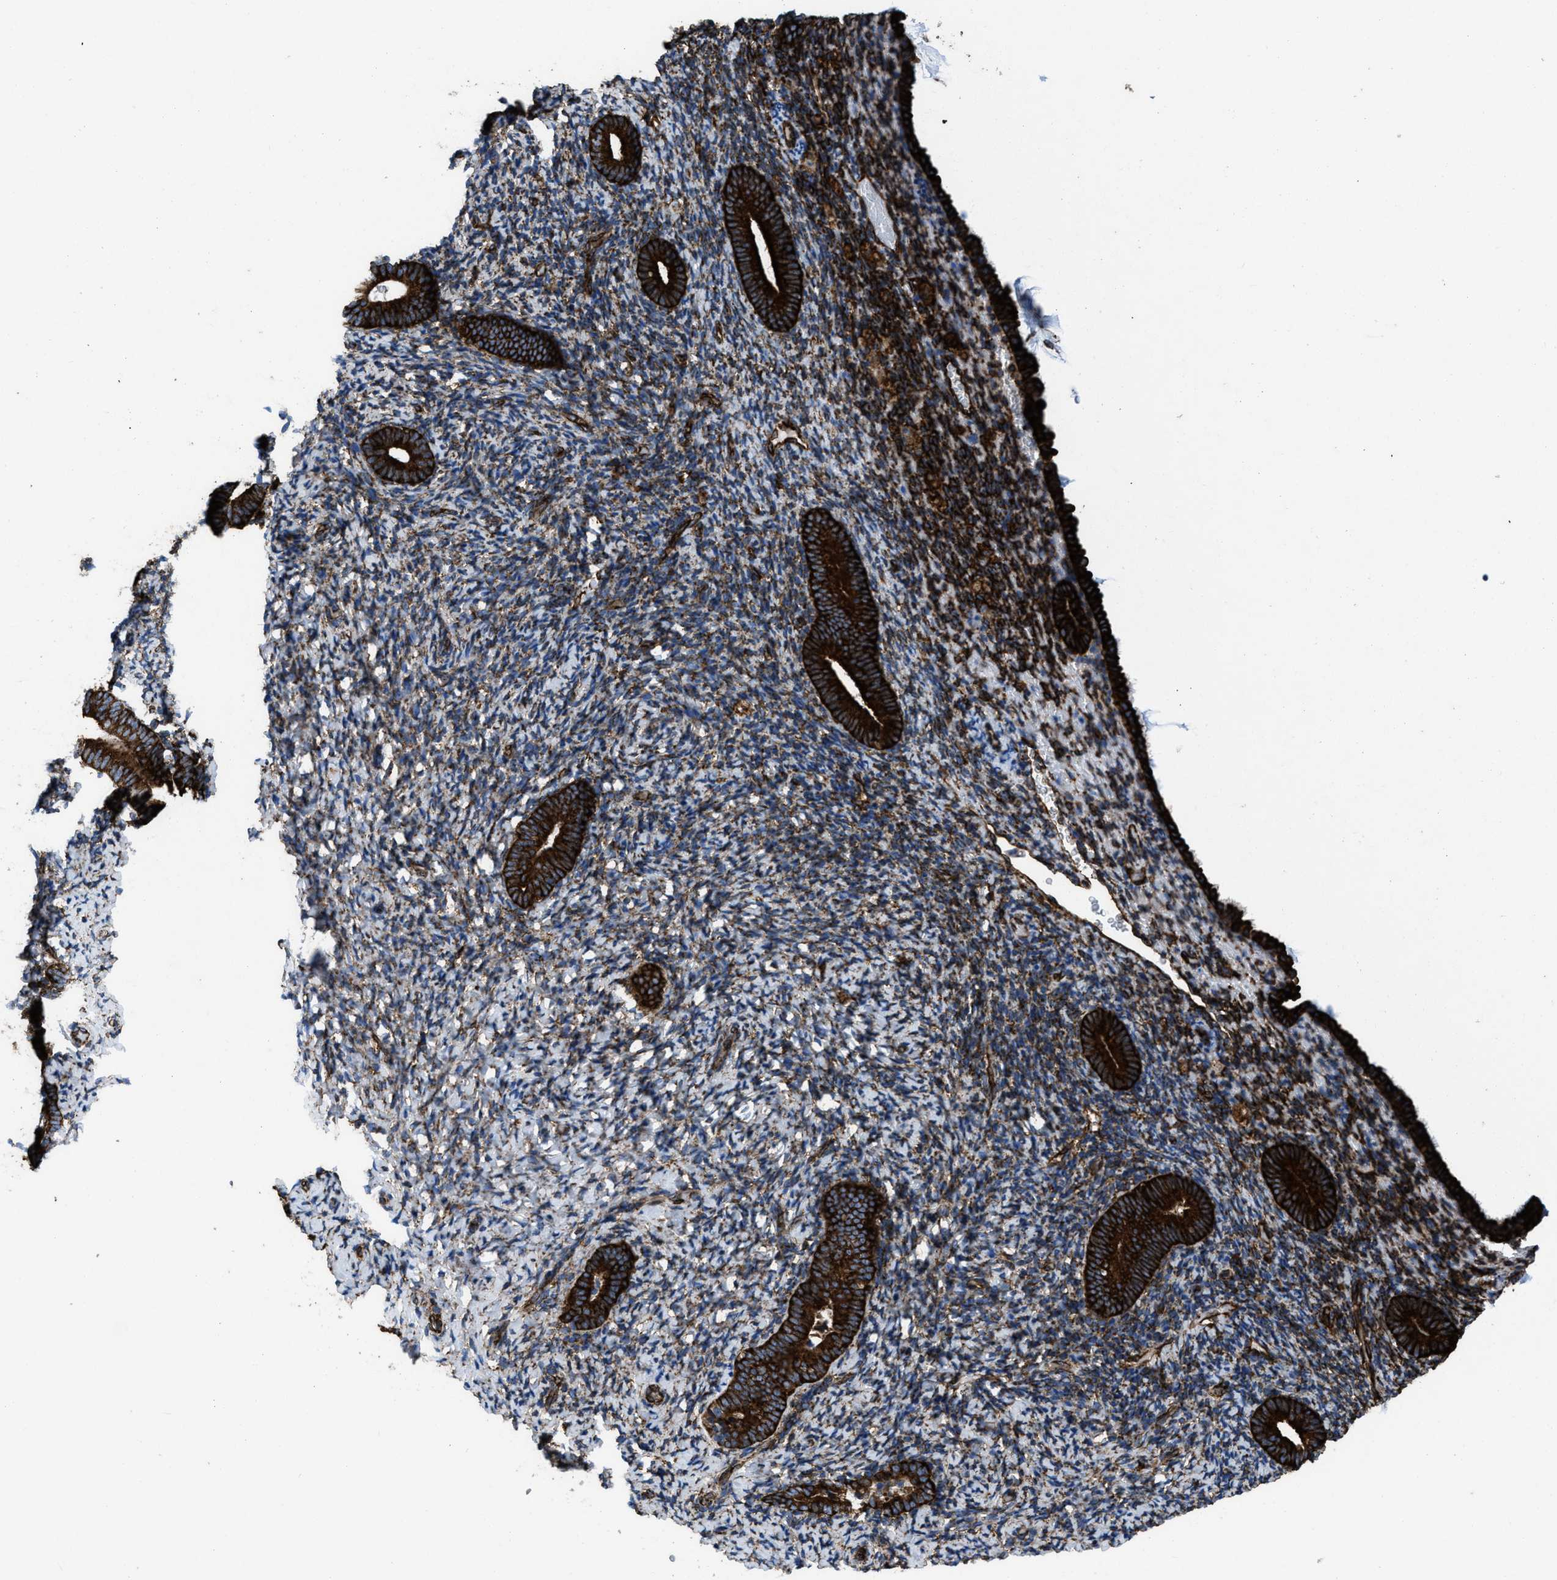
{"staining": {"intensity": "strong", "quantity": "25%-75%", "location": "cytoplasmic/membranous"}, "tissue": "endometrium", "cell_type": "Cells in endometrial stroma", "image_type": "normal", "snomed": [{"axis": "morphology", "description": "Normal tissue, NOS"}, {"axis": "topography", "description": "Endometrium"}], "caption": "IHC (DAB (3,3'-diaminobenzidine)) staining of benign human endometrium shows strong cytoplasmic/membranous protein staining in approximately 25%-75% of cells in endometrial stroma. (DAB = brown stain, brightfield microscopy at high magnification).", "gene": "CAPRIN1", "patient": {"sex": "female", "age": 51}}